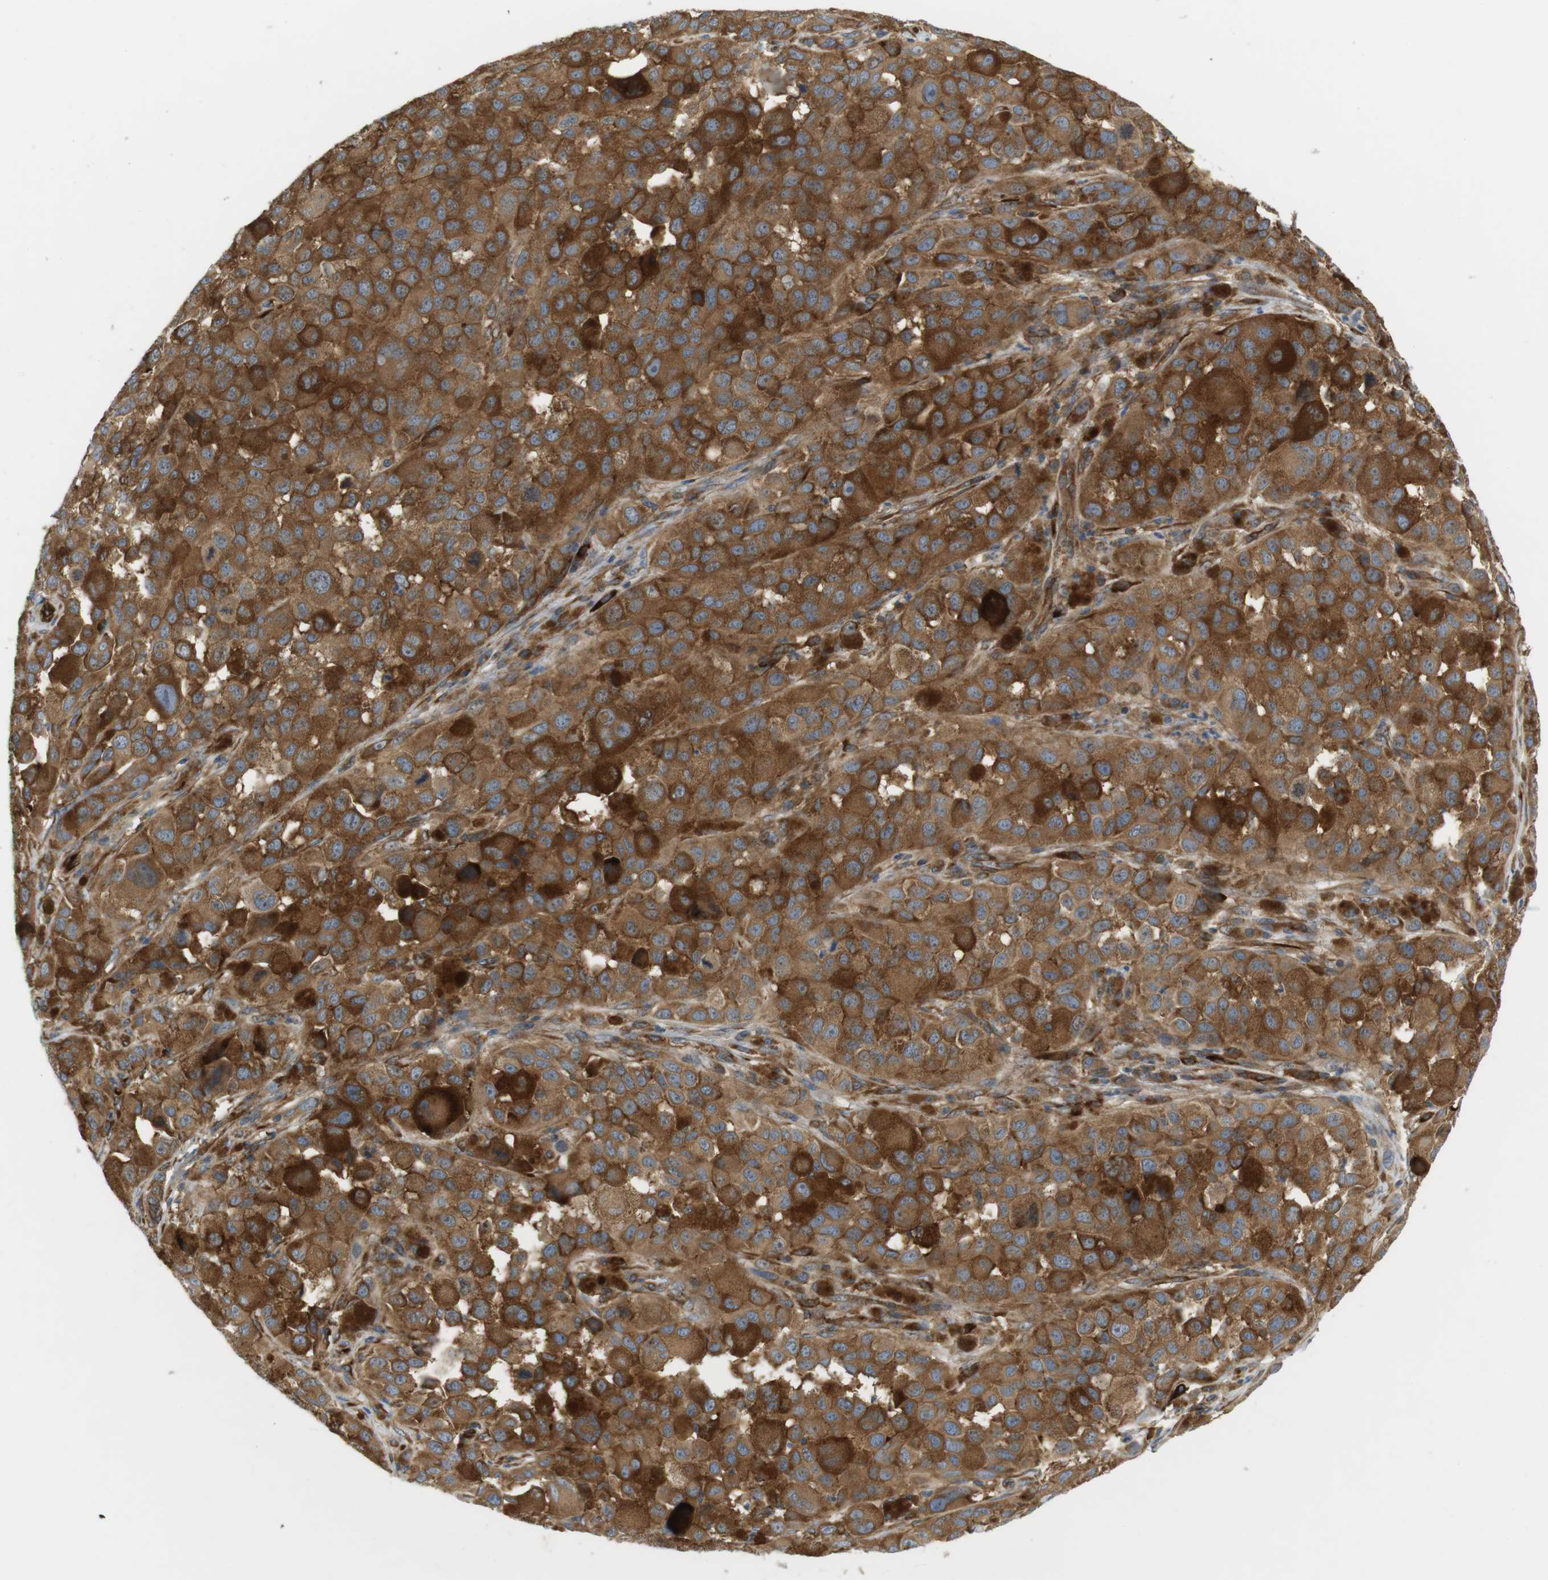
{"staining": {"intensity": "strong", "quantity": ">75%", "location": "cytoplasmic/membranous"}, "tissue": "melanoma", "cell_type": "Tumor cells", "image_type": "cancer", "snomed": [{"axis": "morphology", "description": "Malignant melanoma, NOS"}, {"axis": "topography", "description": "Skin"}], "caption": "Protein expression by immunohistochemistry reveals strong cytoplasmic/membranous staining in approximately >75% of tumor cells in melanoma.", "gene": "TMEM200A", "patient": {"sex": "male", "age": 96}}